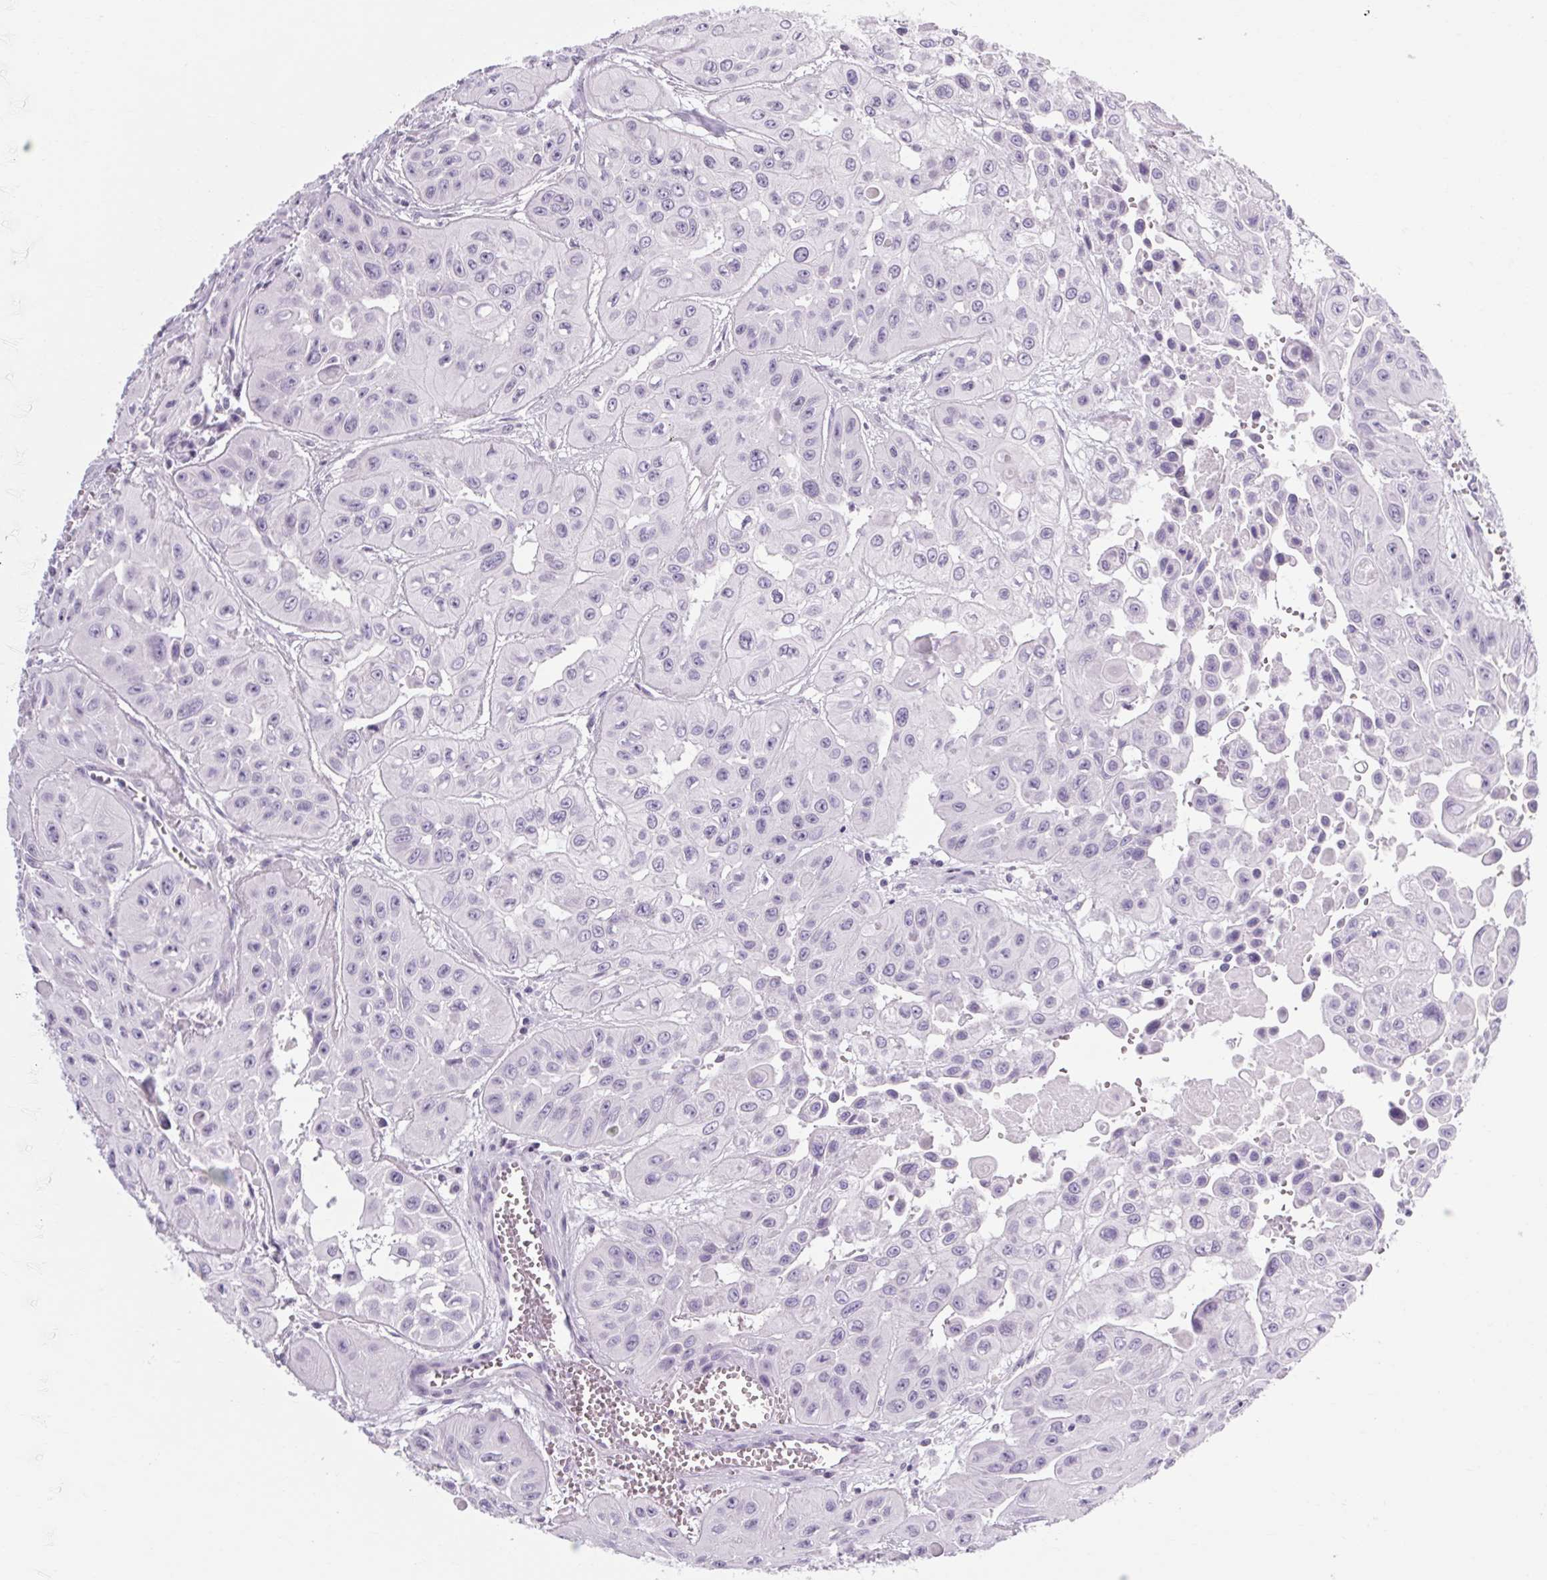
{"staining": {"intensity": "negative", "quantity": "none", "location": "none"}, "tissue": "head and neck cancer", "cell_type": "Tumor cells", "image_type": "cancer", "snomed": [{"axis": "morphology", "description": "Adenocarcinoma, NOS"}, {"axis": "topography", "description": "Head-Neck"}], "caption": "High magnification brightfield microscopy of head and neck cancer (adenocarcinoma) stained with DAB (3,3'-diaminobenzidine) (brown) and counterstained with hematoxylin (blue): tumor cells show no significant positivity.", "gene": "POMC", "patient": {"sex": "male", "age": 73}}